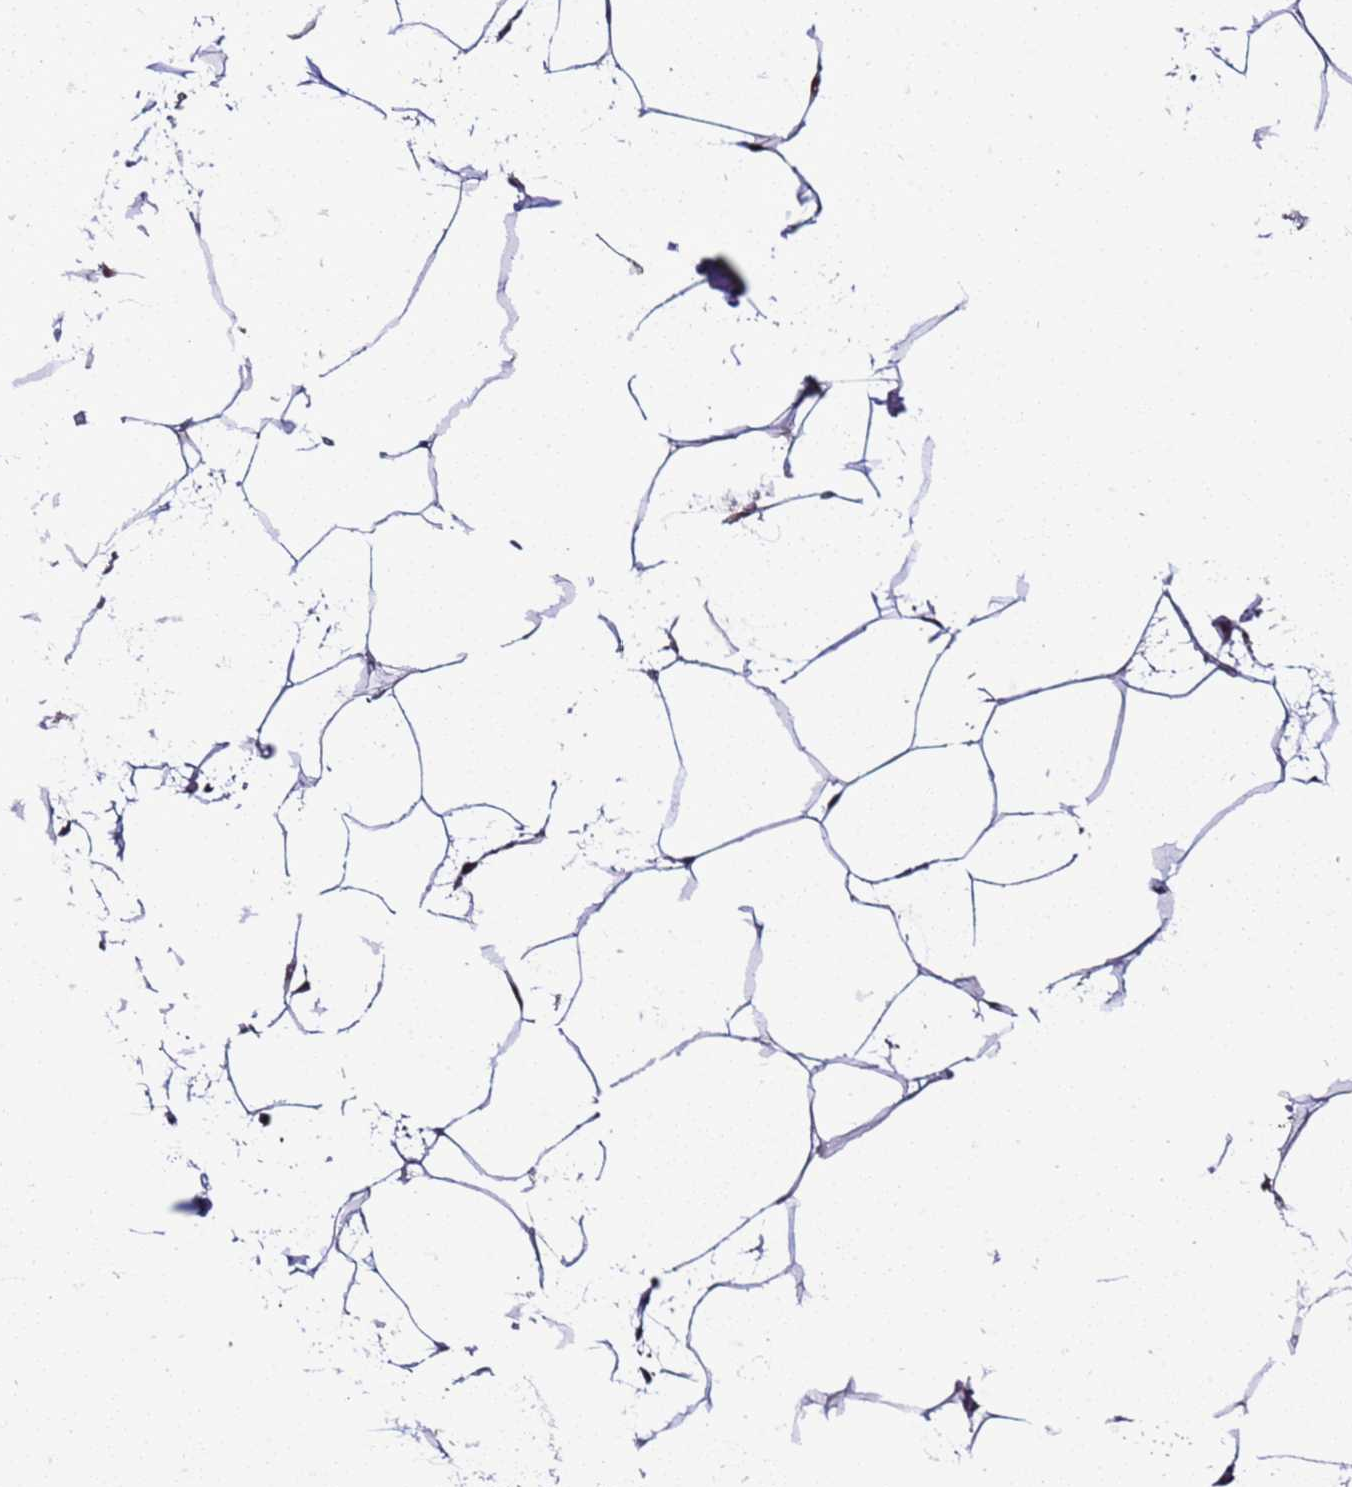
{"staining": {"intensity": "weak", "quantity": ">75%", "location": "cytoplasmic/membranous"}, "tissue": "adipose tissue", "cell_type": "Adipocytes", "image_type": "normal", "snomed": [{"axis": "morphology", "description": "Normal tissue, NOS"}, {"axis": "topography", "description": "Adipose tissue"}], "caption": "The image demonstrates staining of unremarkable adipose tissue, revealing weak cytoplasmic/membranous protein expression (brown color) within adipocytes. Immunohistochemistry (ihc) stains the protein in brown and the nuclei are stained blue.", "gene": "DDI2", "patient": {"sex": "female", "age": 37}}